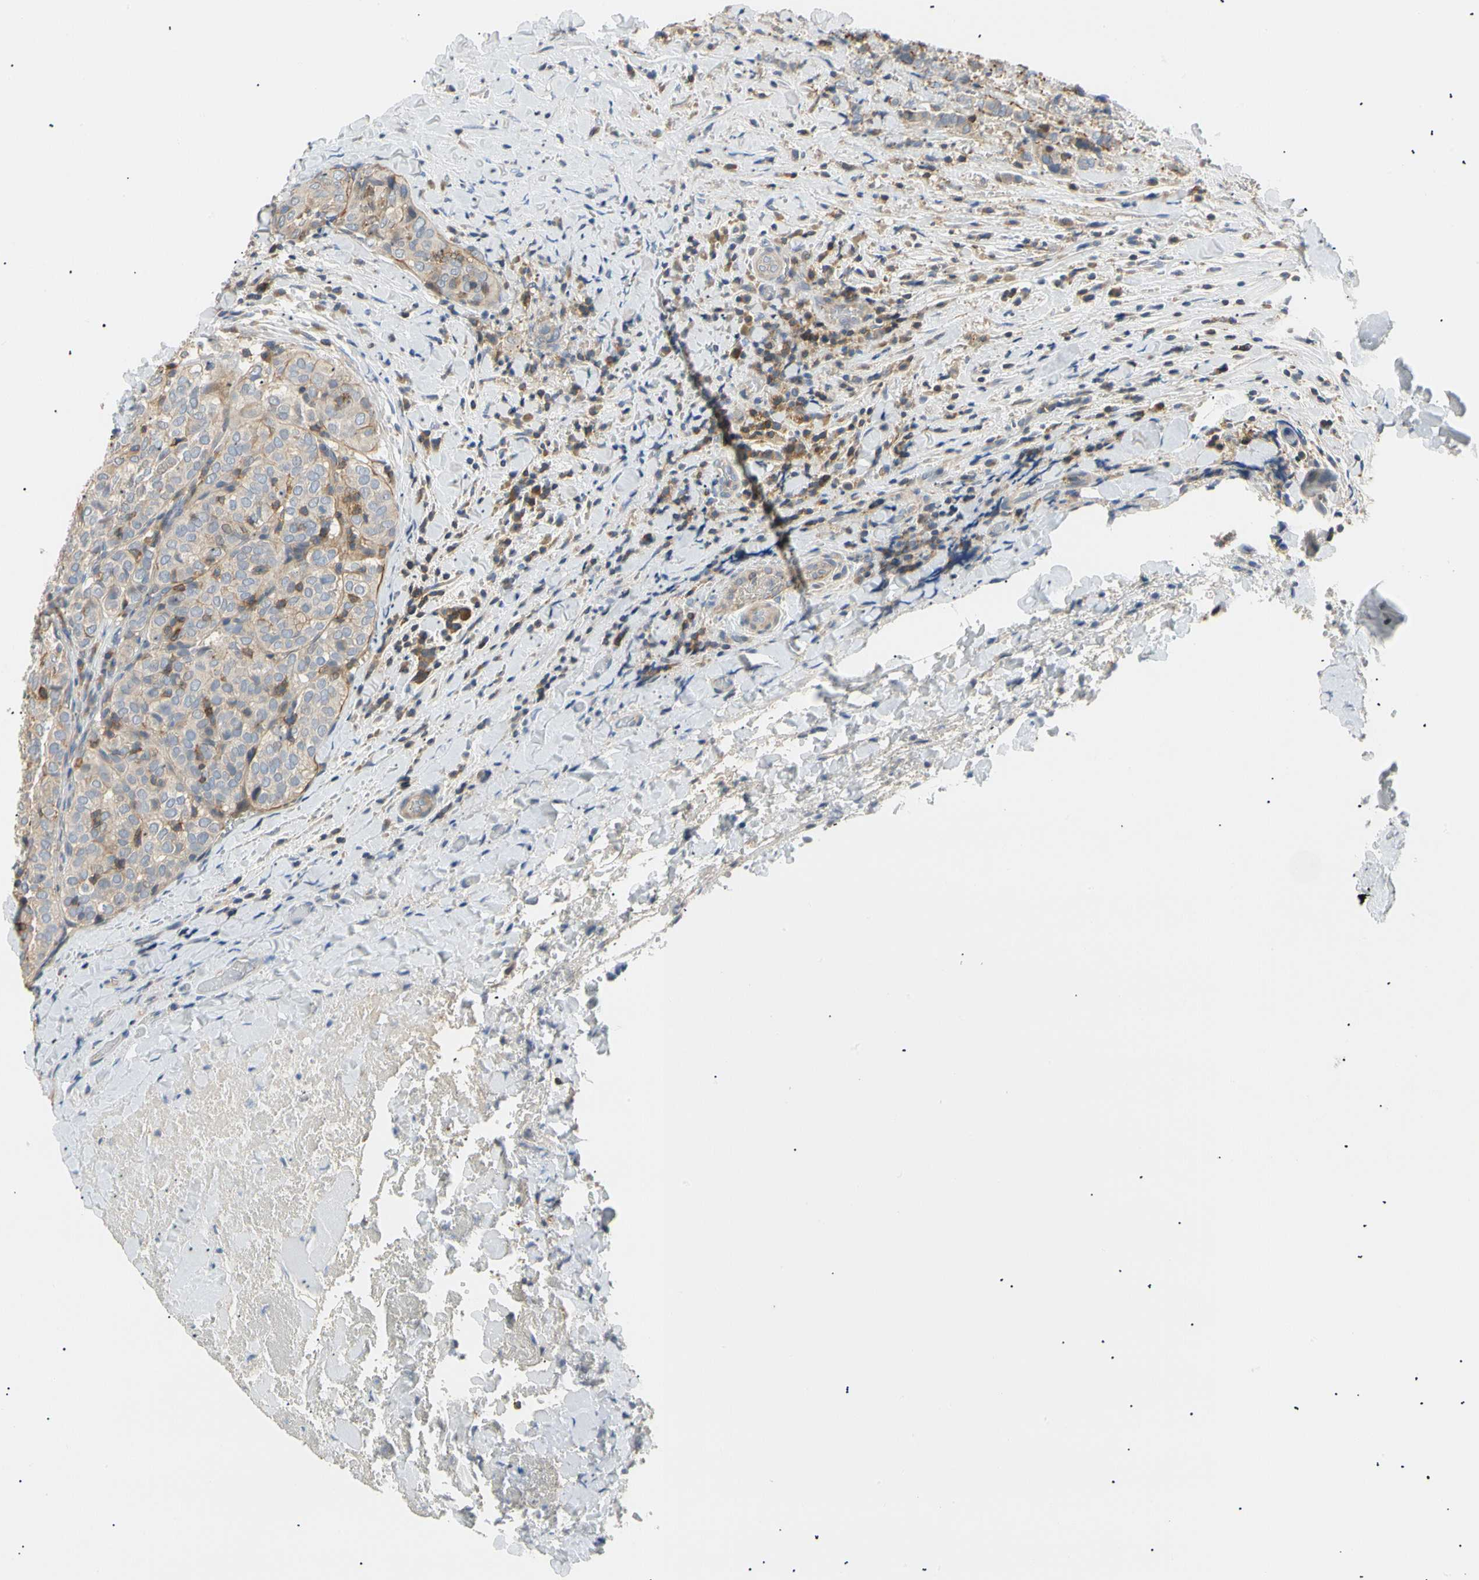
{"staining": {"intensity": "negative", "quantity": "none", "location": "none"}, "tissue": "thyroid cancer", "cell_type": "Tumor cells", "image_type": "cancer", "snomed": [{"axis": "morphology", "description": "Normal tissue, NOS"}, {"axis": "morphology", "description": "Papillary adenocarcinoma, NOS"}, {"axis": "topography", "description": "Thyroid gland"}], "caption": "The IHC histopathology image has no significant expression in tumor cells of thyroid cancer (papillary adenocarcinoma) tissue.", "gene": "TNFRSF18", "patient": {"sex": "female", "age": 30}}